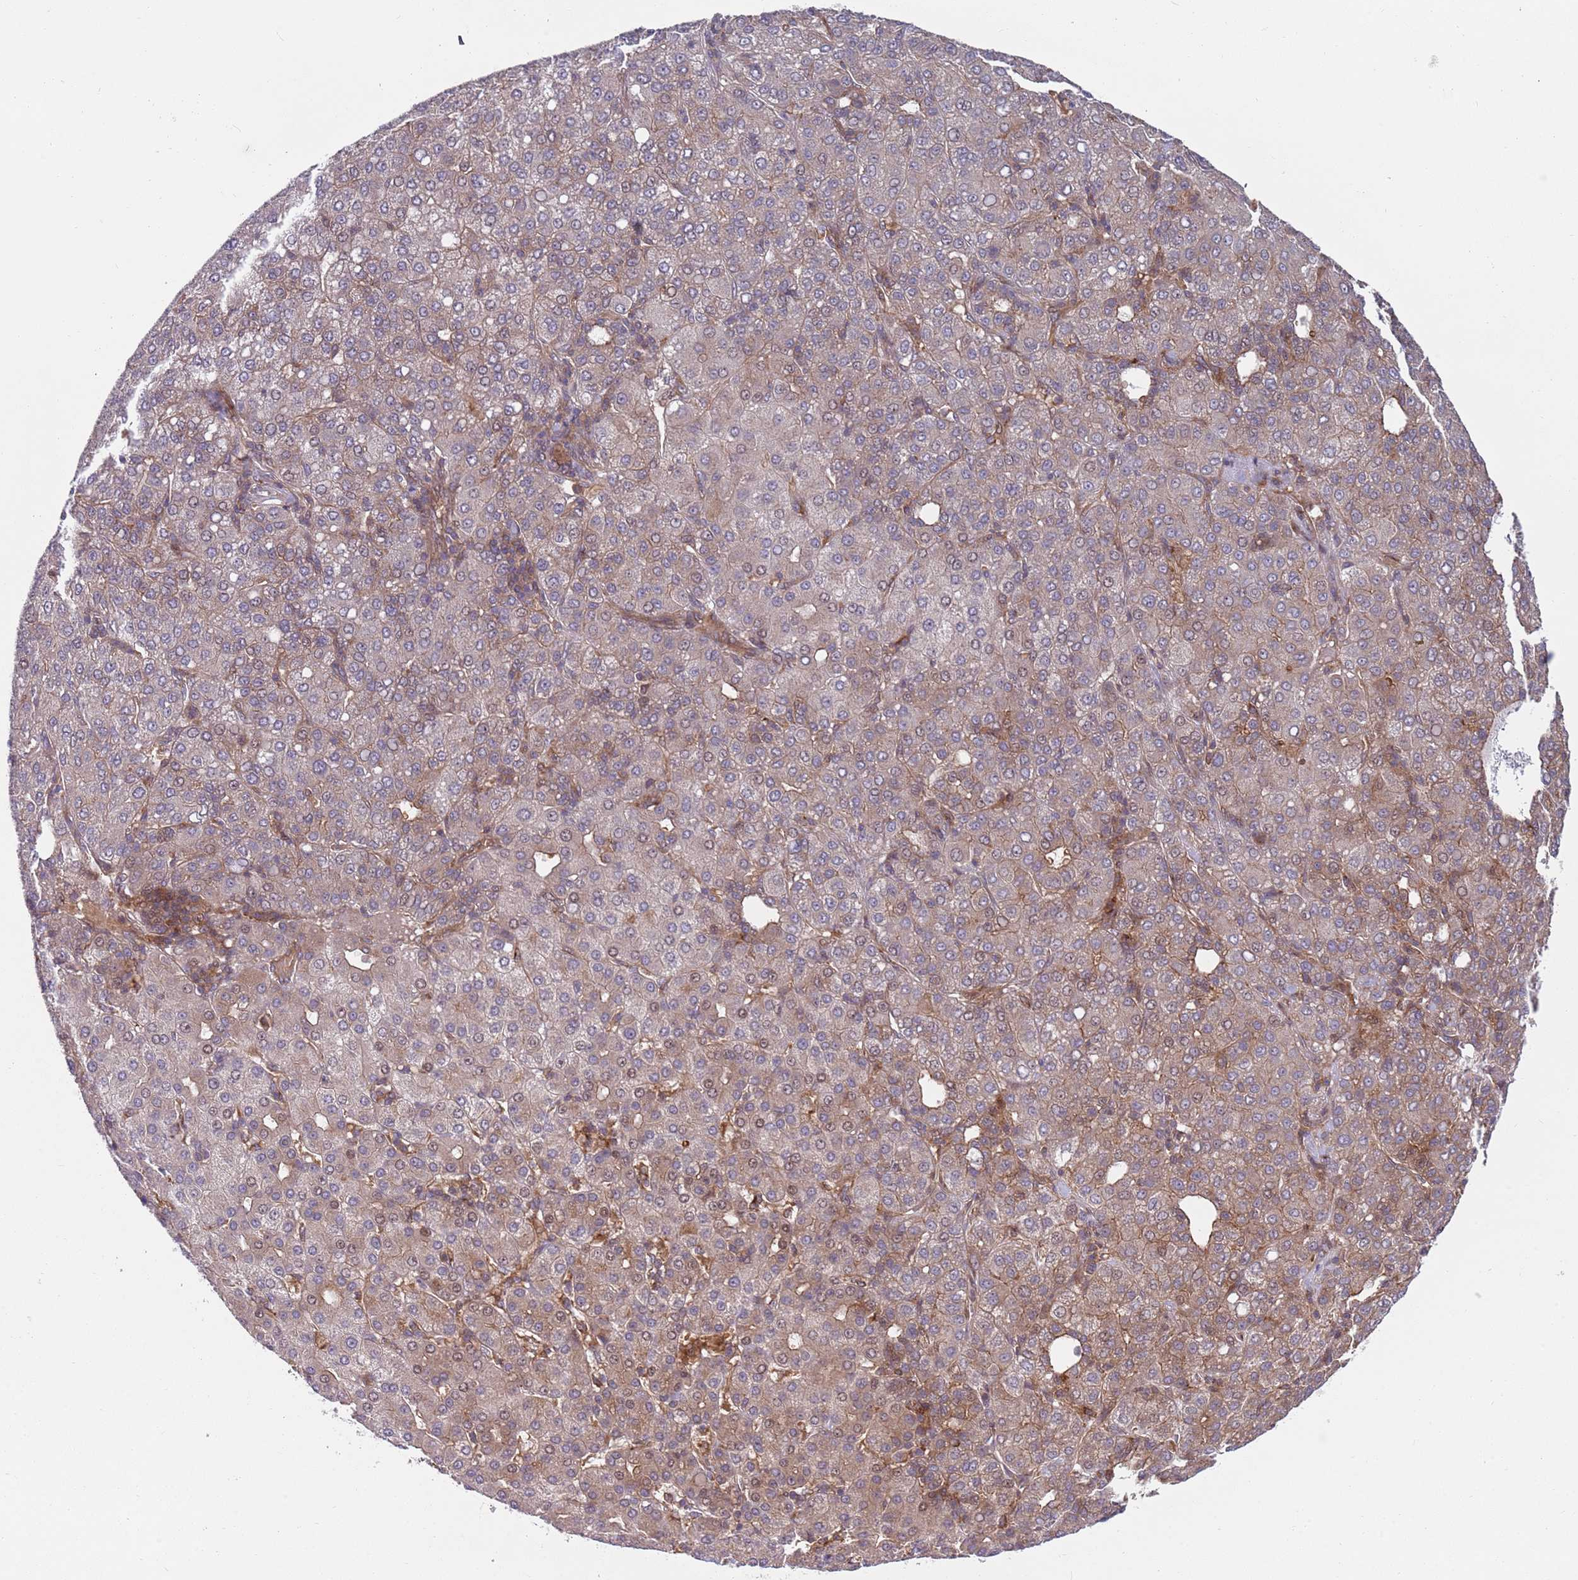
{"staining": {"intensity": "weak", "quantity": "25%-75%", "location": "cytoplasmic/membranous,nuclear"}, "tissue": "liver cancer", "cell_type": "Tumor cells", "image_type": "cancer", "snomed": [{"axis": "morphology", "description": "Carcinoma, Hepatocellular, NOS"}, {"axis": "topography", "description": "Liver"}], "caption": "Immunohistochemical staining of hepatocellular carcinoma (liver) reveals weak cytoplasmic/membranous and nuclear protein expression in approximately 25%-75% of tumor cells. Nuclei are stained in blue.", "gene": "GGA1", "patient": {"sex": "male", "age": 65}}